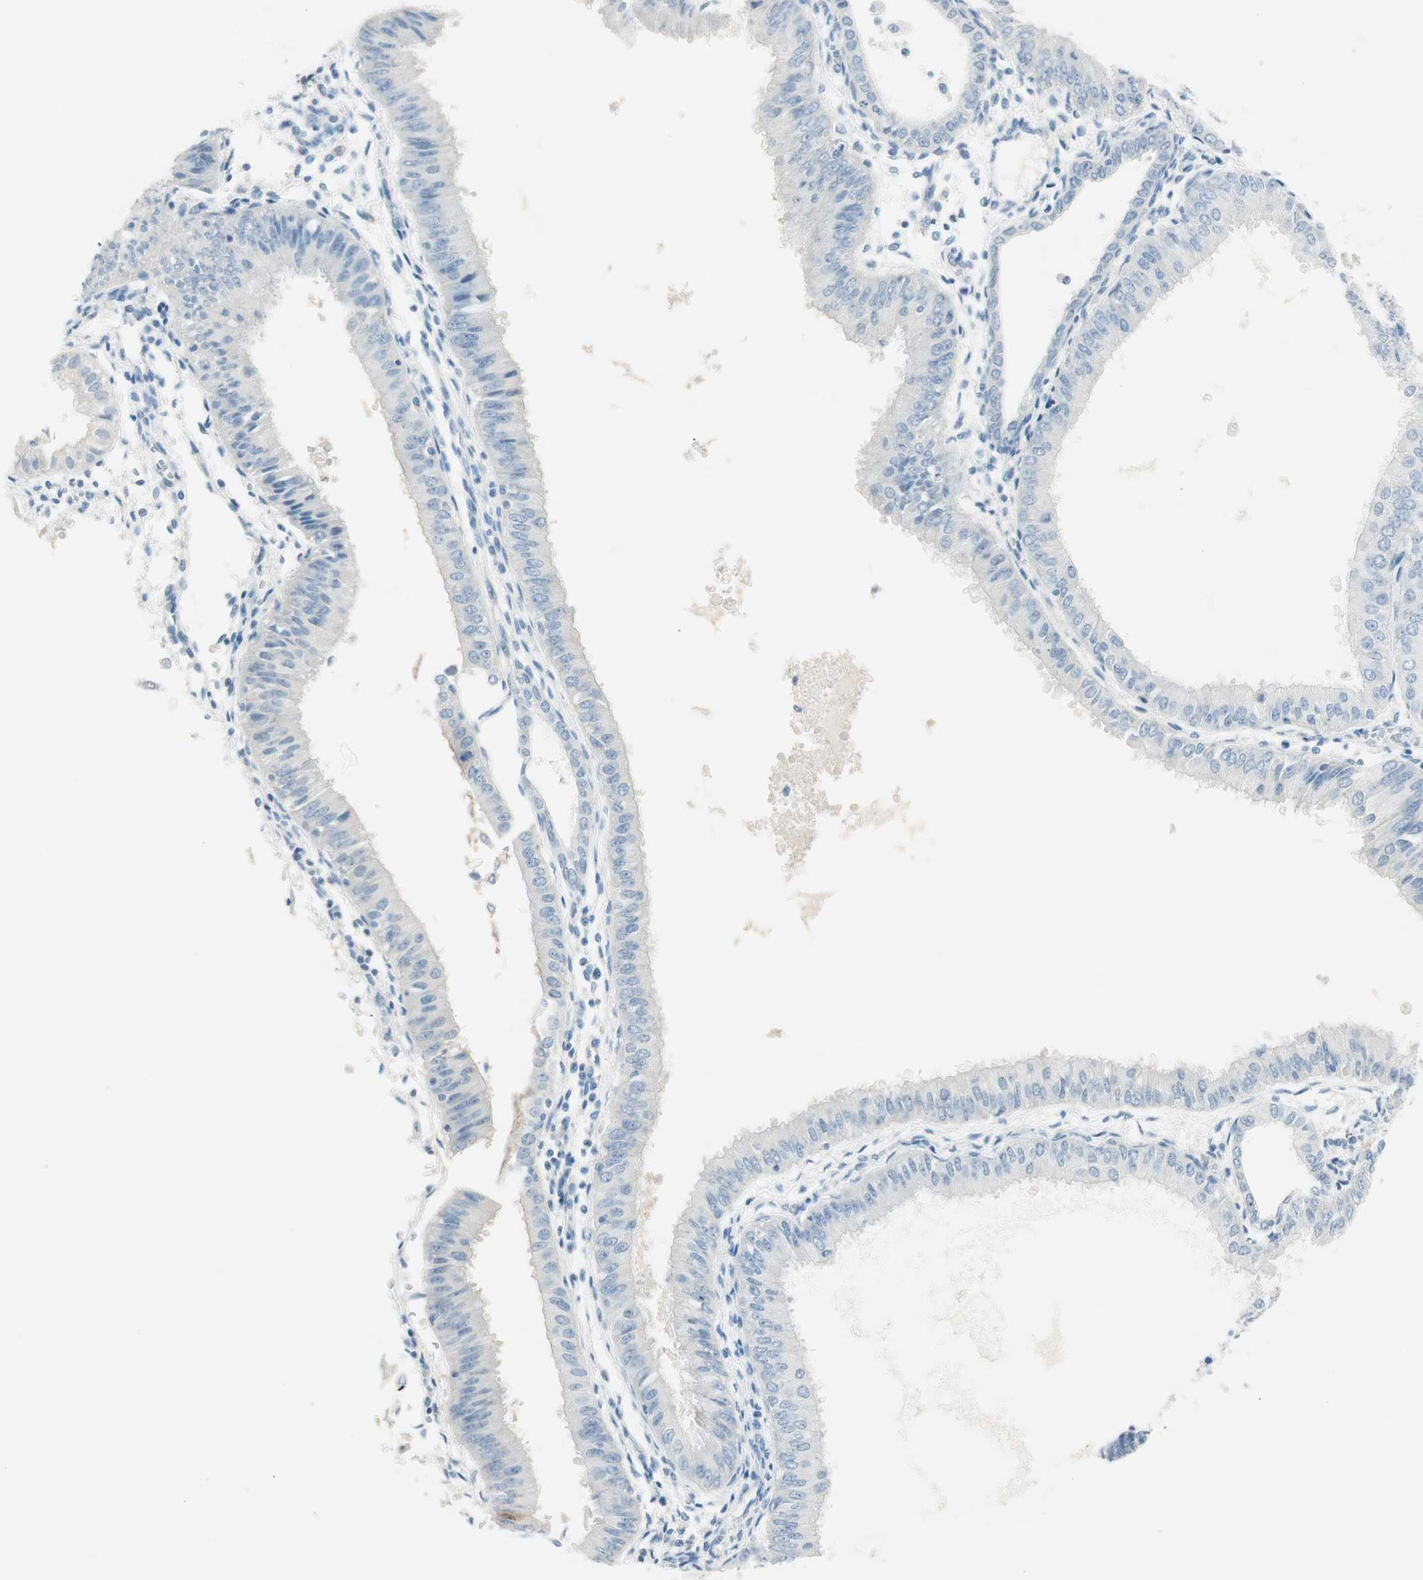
{"staining": {"intensity": "negative", "quantity": "none", "location": "none"}, "tissue": "endometrial cancer", "cell_type": "Tumor cells", "image_type": "cancer", "snomed": [{"axis": "morphology", "description": "Adenocarcinoma, NOS"}, {"axis": "topography", "description": "Endometrium"}], "caption": "Tumor cells are negative for protein expression in human endometrial cancer (adenocarcinoma).", "gene": "HPGD", "patient": {"sex": "female", "age": 53}}